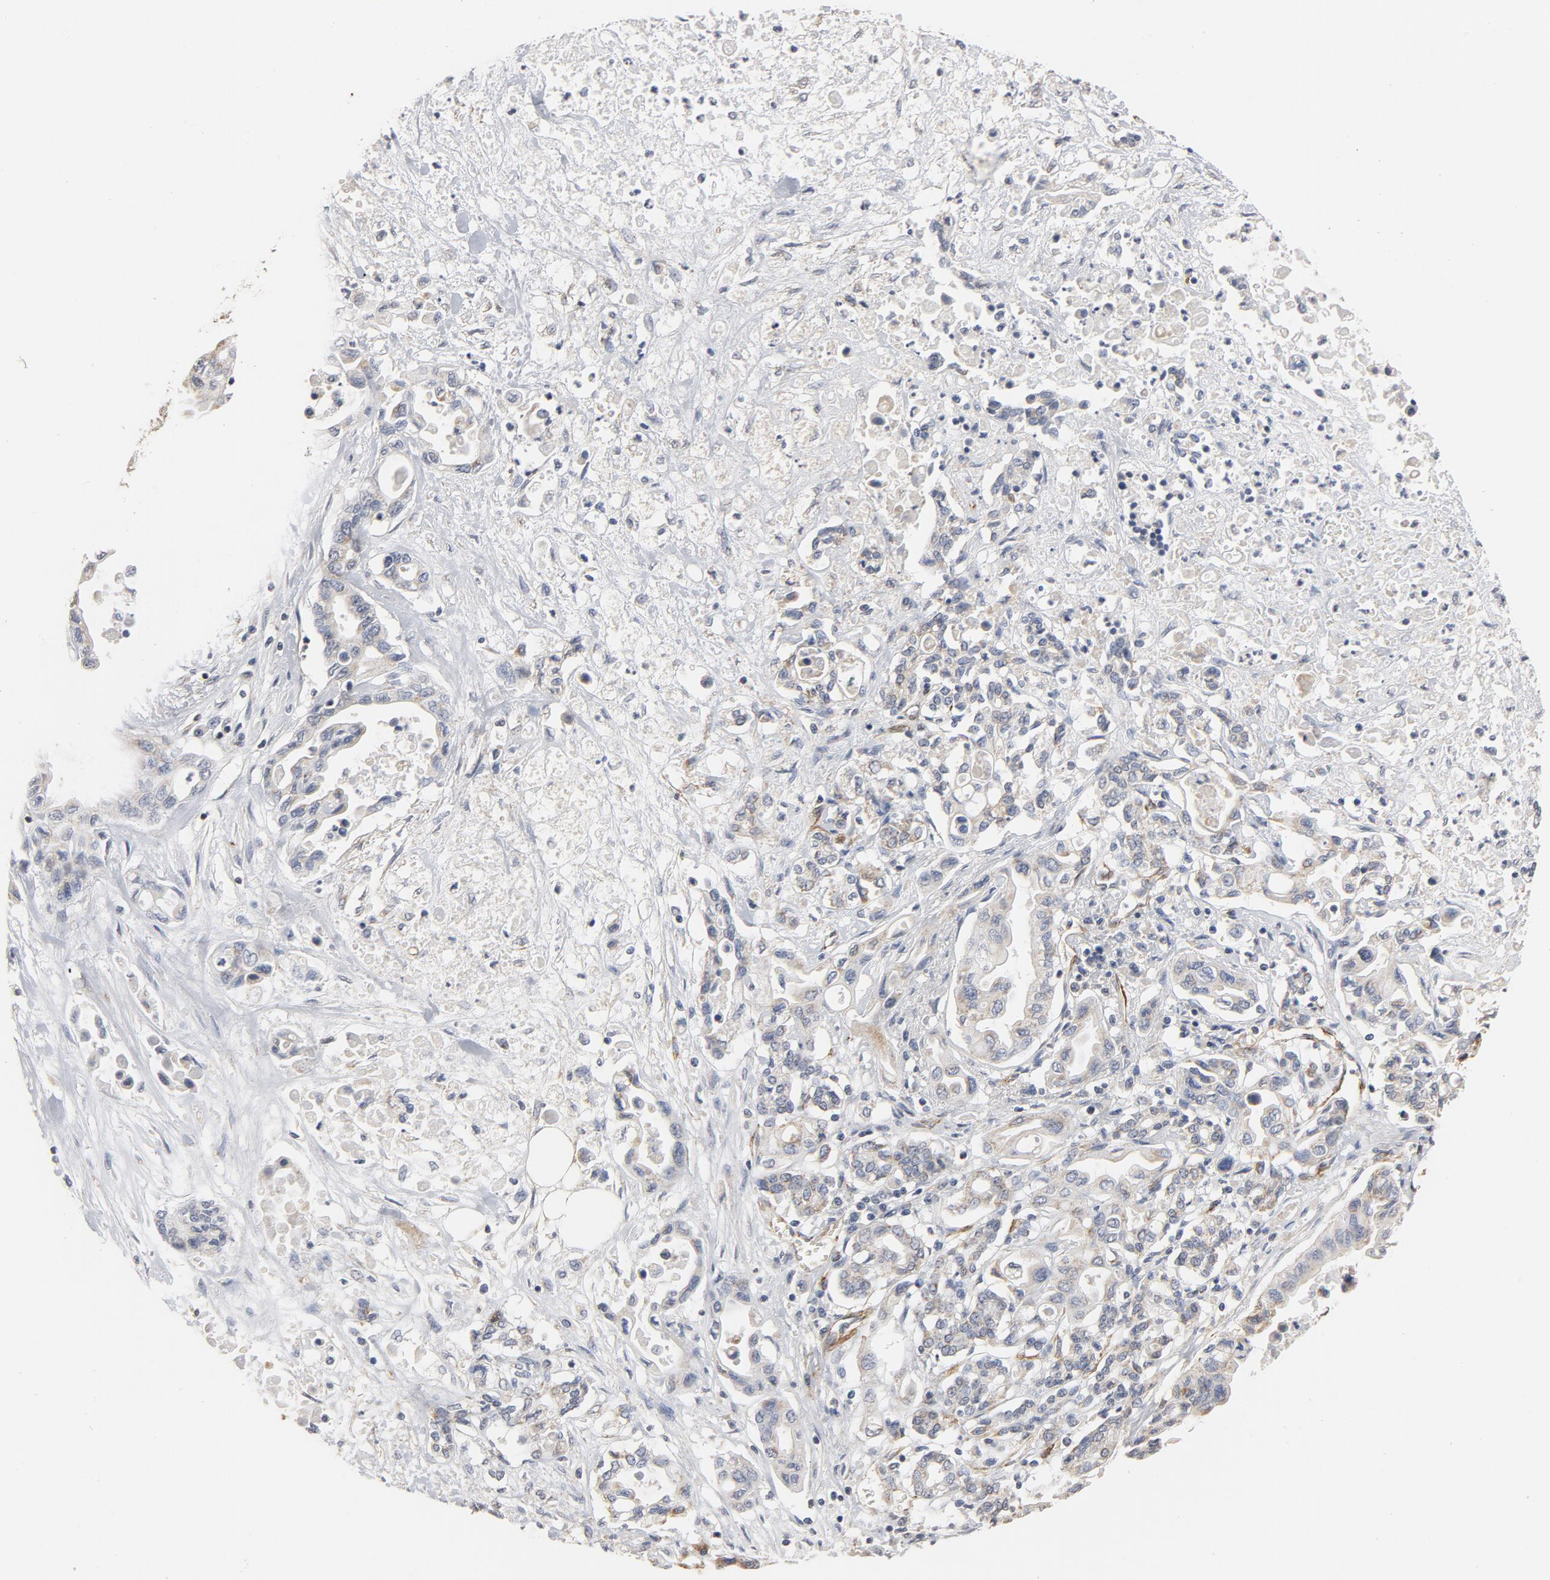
{"staining": {"intensity": "negative", "quantity": "none", "location": "none"}, "tissue": "pancreatic cancer", "cell_type": "Tumor cells", "image_type": "cancer", "snomed": [{"axis": "morphology", "description": "Adenocarcinoma, NOS"}, {"axis": "topography", "description": "Pancreas"}], "caption": "An image of pancreatic cancer (adenocarcinoma) stained for a protein exhibits no brown staining in tumor cells. Nuclei are stained in blue.", "gene": "GNG2", "patient": {"sex": "female", "age": 57}}